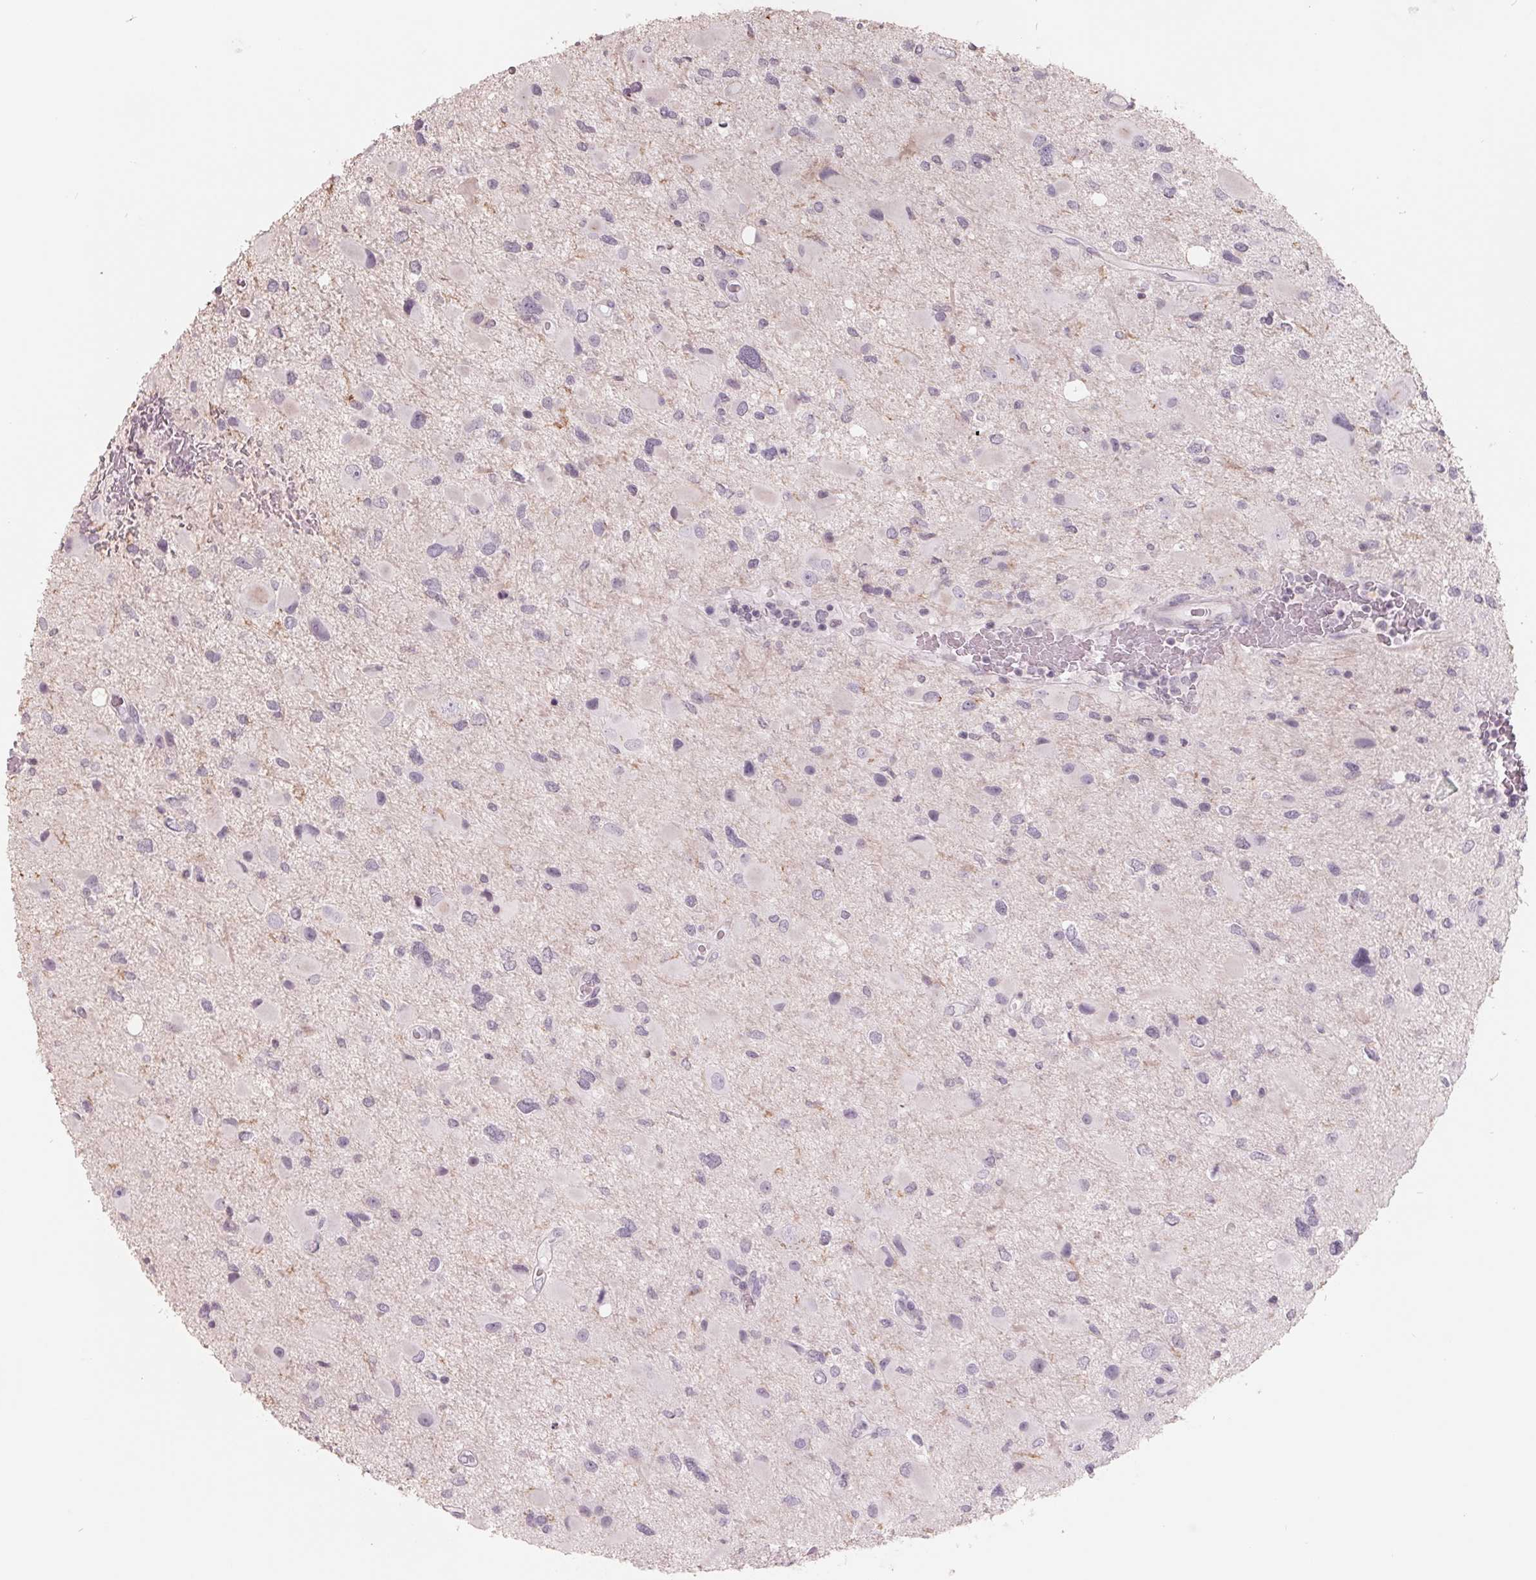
{"staining": {"intensity": "negative", "quantity": "none", "location": "none"}, "tissue": "glioma", "cell_type": "Tumor cells", "image_type": "cancer", "snomed": [{"axis": "morphology", "description": "Glioma, malignant, Low grade"}, {"axis": "topography", "description": "Brain"}], "caption": "IHC photomicrograph of human low-grade glioma (malignant) stained for a protein (brown), which exhibits no expression in tumor cells.", "gene": "FTCD", "patient": {"sex": "female", "age": 32}}